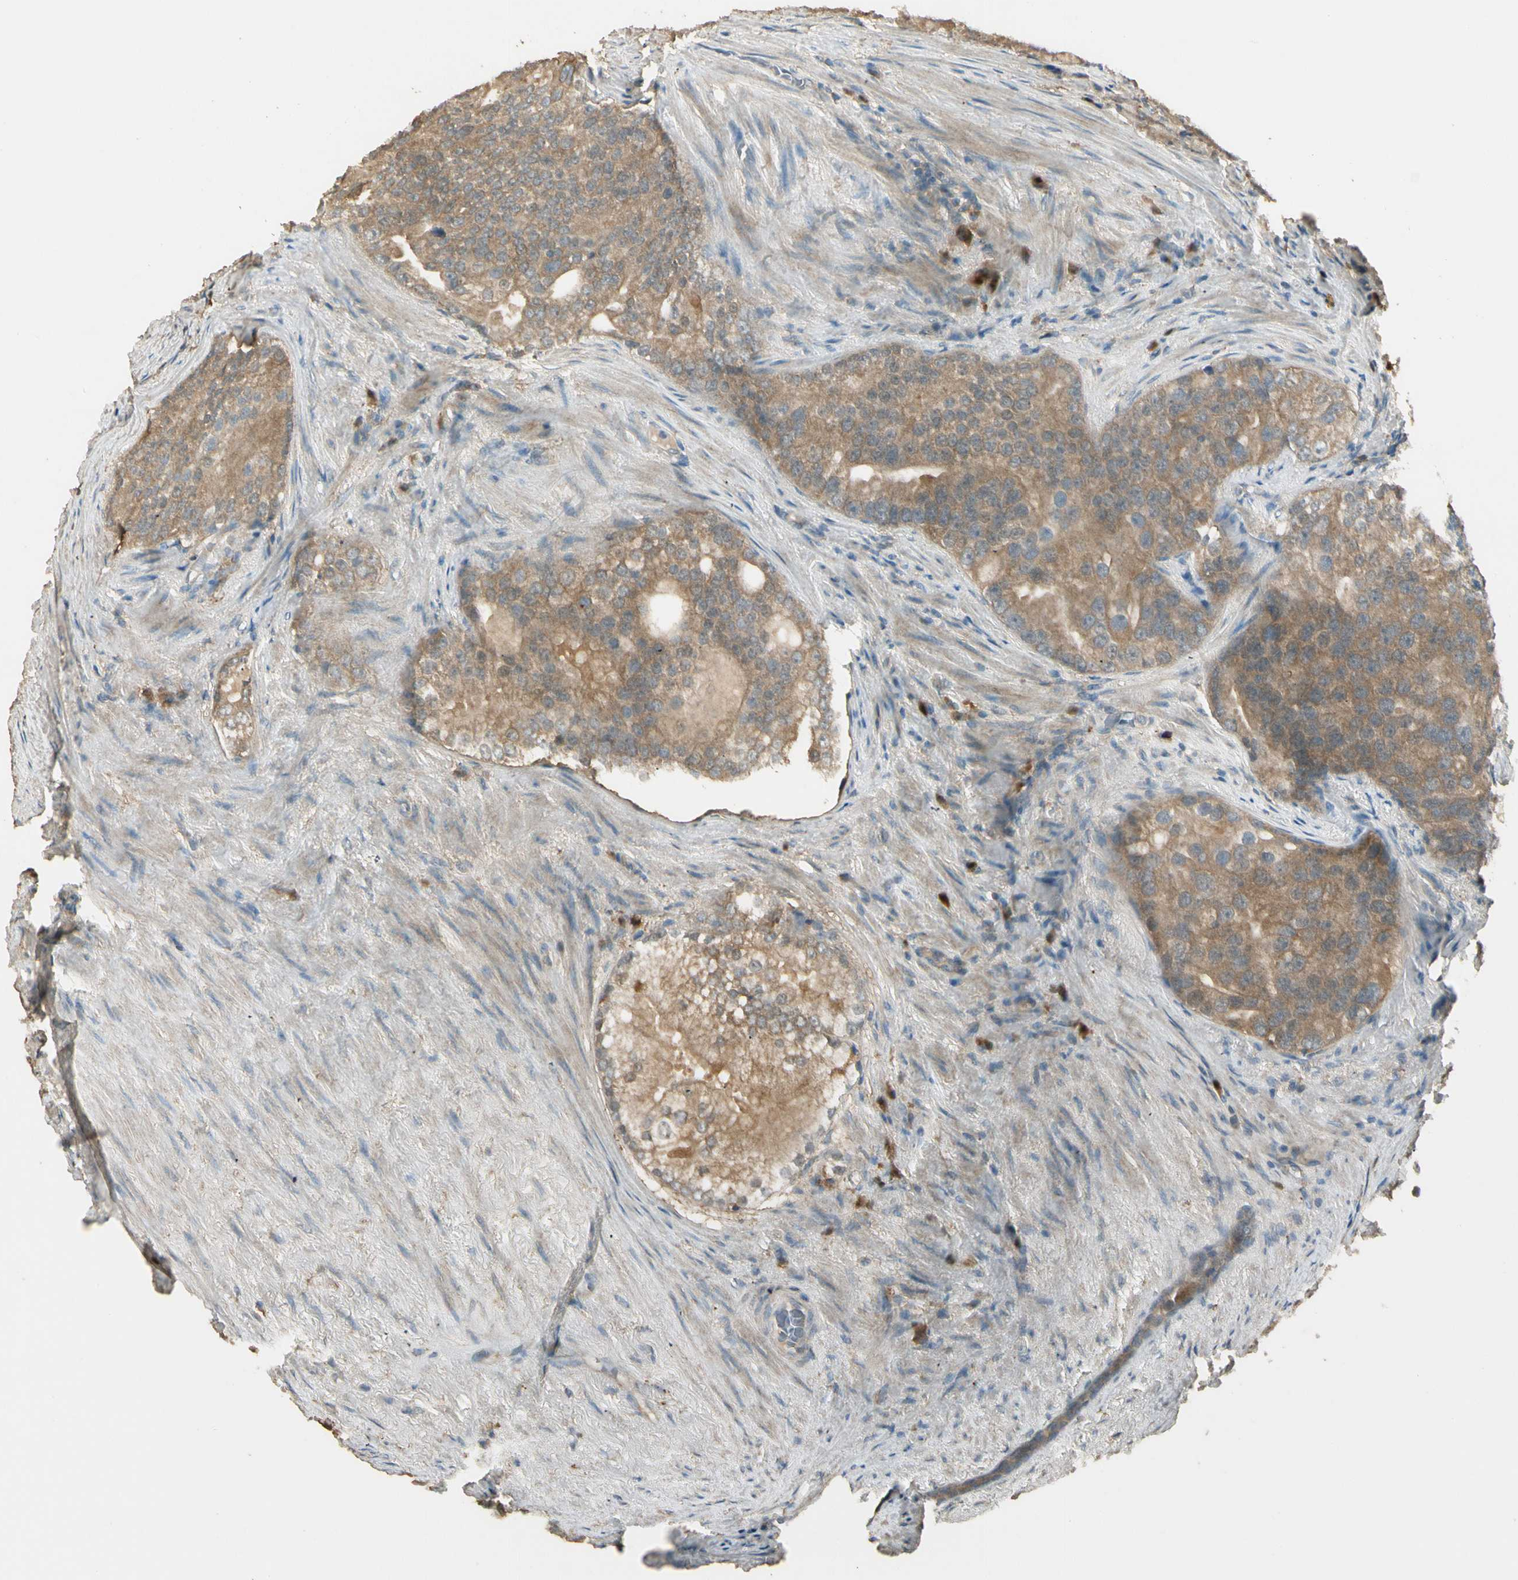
{"staining": {"intensity": "moderate", "quantity": ">75%", "location": "cytoplasmic/membranous"}, "tissue": "prostate cancer", "cell_type": "Tumor cells", "image_type": "cancer", "snomed": [{"axis": "morphology", "description": "Adenocarcinoma, High grade"}, {"axis": "topography", "description": "Prostate"}], "caption": "High-power microscopy captured an IHC histopathology image of prostate high-grade adenocarcinoma, revealing moderate cytoplasmic/membranous positivity in approximately >75% of tumor cells. Using DAB (3,3'-diaminobenzidine) (brown) and hematoxylin (blue) stains, captured at high magnification using brightfield microscopy.", "gene": "PLXNA1", "patient": {"sex": "male", "age": 66}}